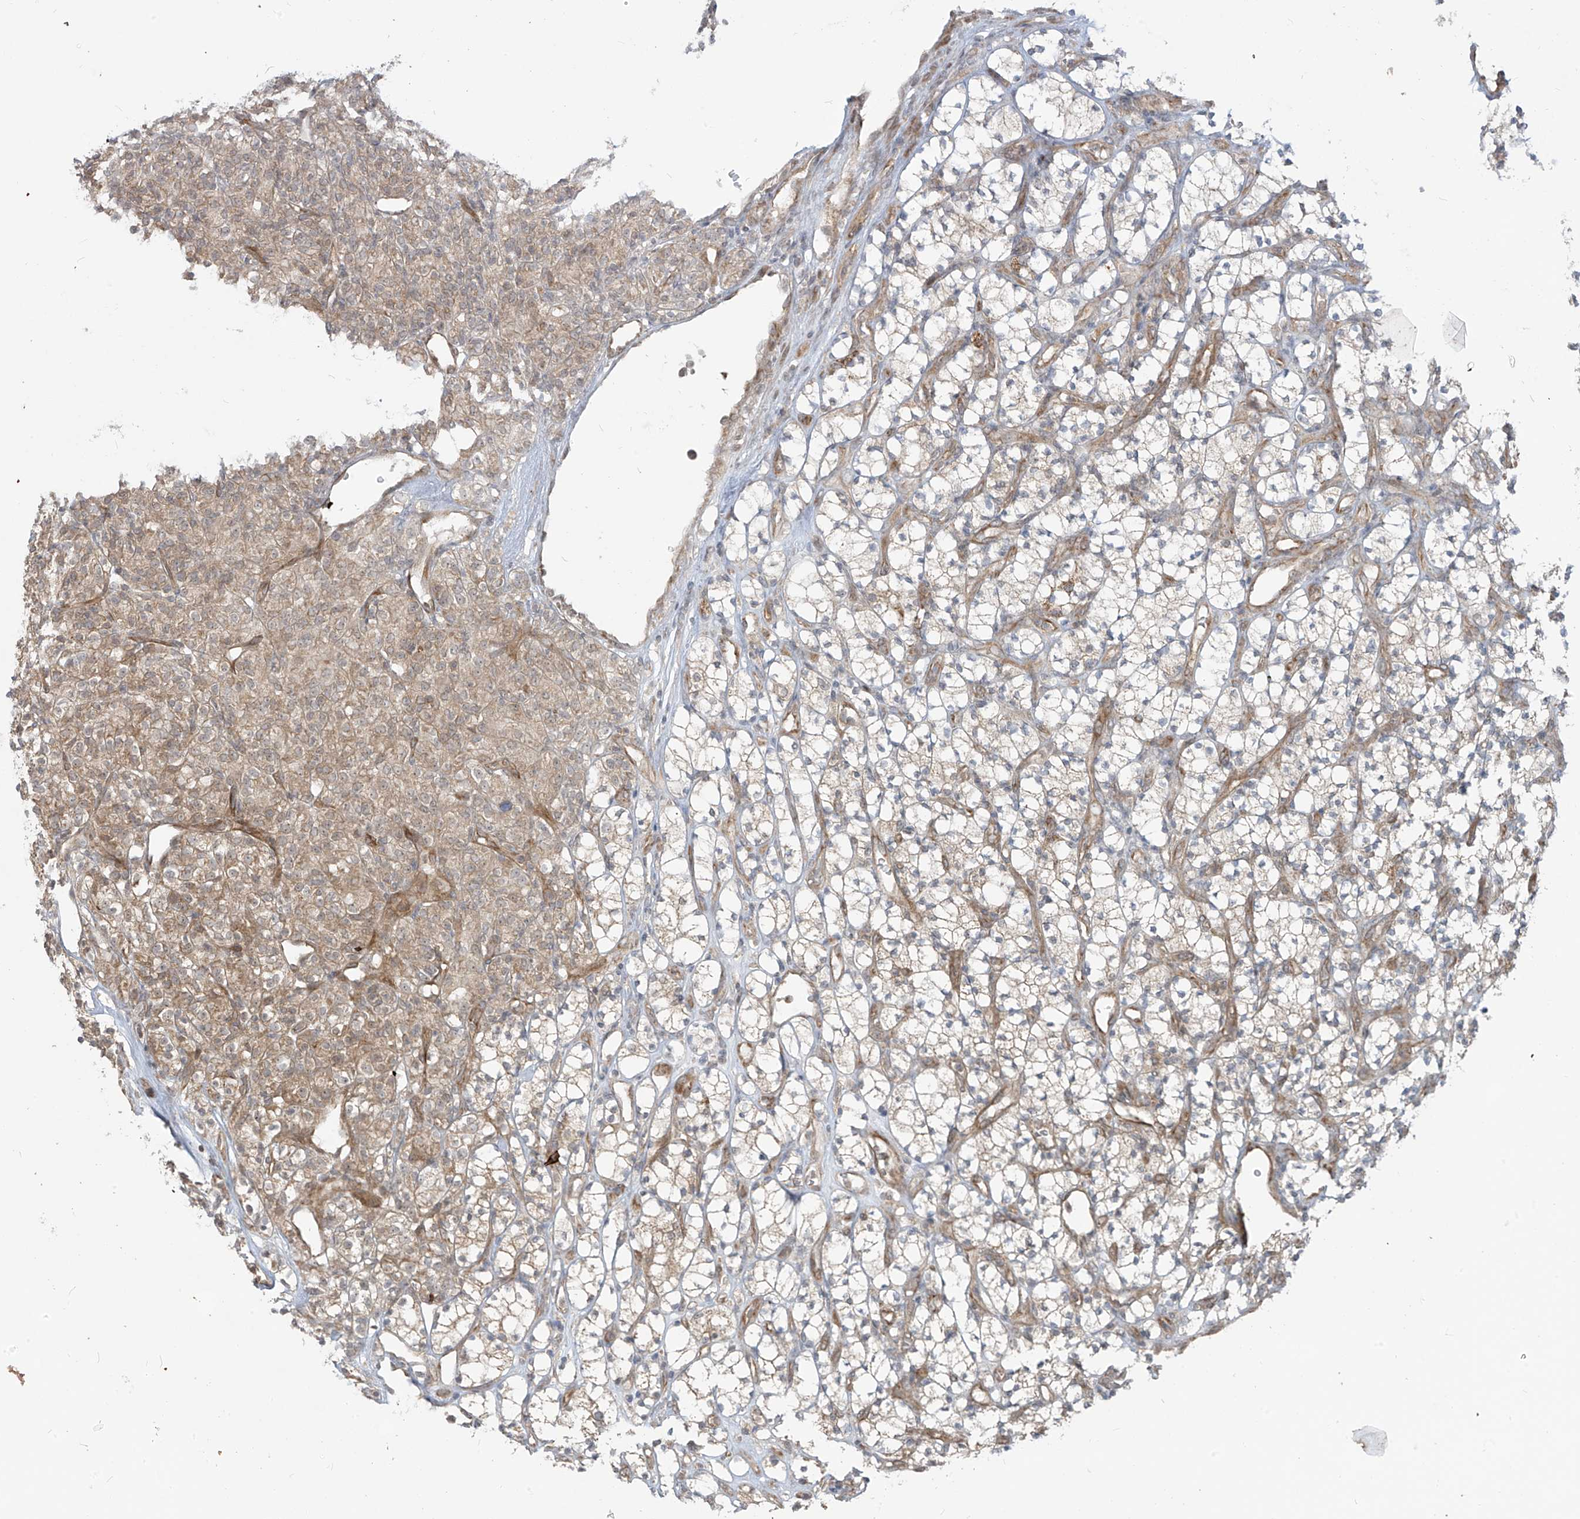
{"staining": {"intensity": "weak", "quantity": "25%-75%", "location": "cytoplasmic/membranous"}, "tissue": "renal cancer", "cell_type": "Tumor cells", "image_type": "cancer", "snomed": [{"axis": "morphology", "description": "Adenocarcinoma, NOS"}, {"axis": "topography", "description": "Kidney"}], "caption": "Weak cytoplasmic/membranous expression is seen in about 25%-75% of tumor cells in renal adenocarcinoma.", "gene": "TRIM67", "patient": {"sex": "male", "age": 77}}